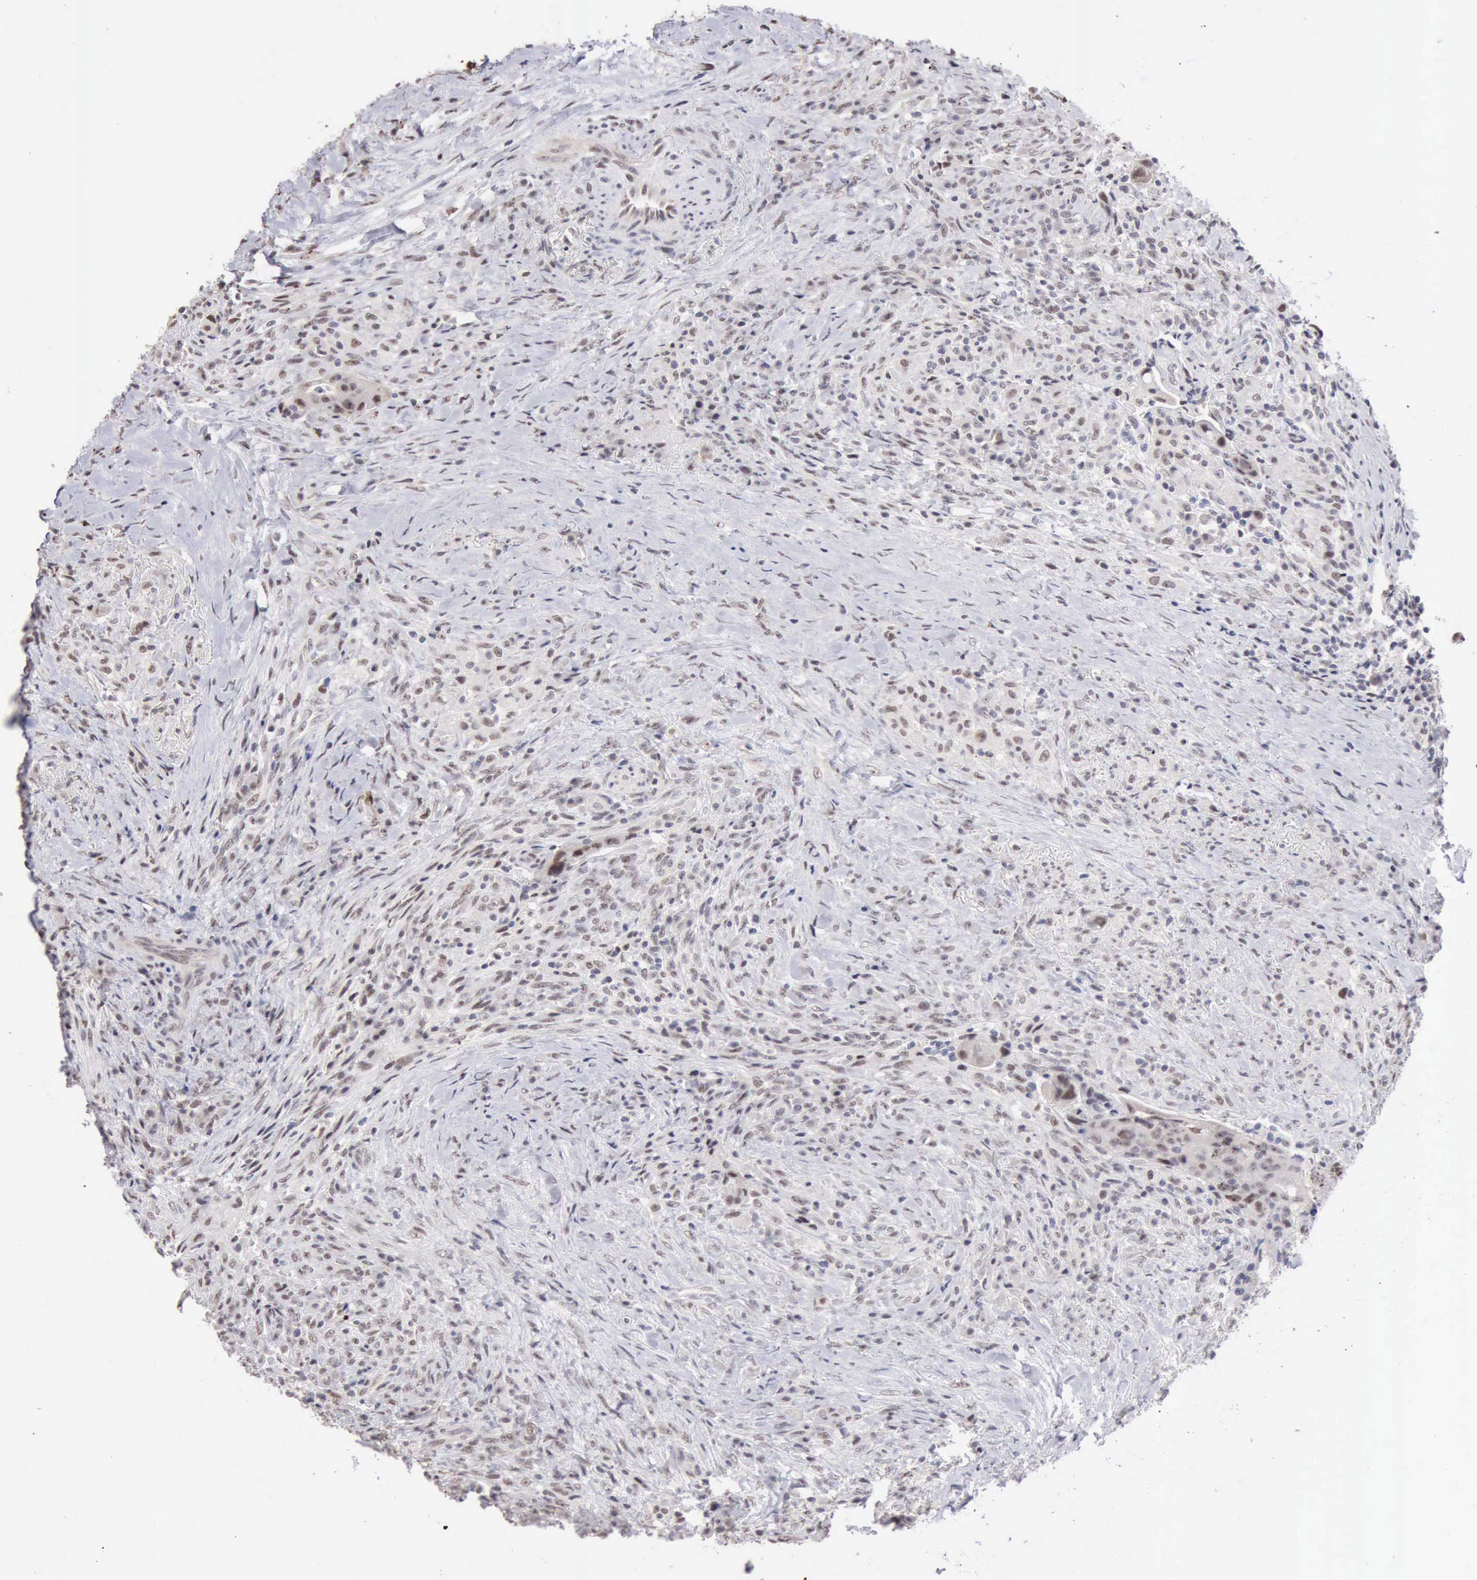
{"staining": {"intensity": "moderate", "quantity": "<25%", "location": "nuclear"}, "tissue": "colorectal cancer", "cell_type": "Tumor cells", "image_type": "cancer", "snomed": [{"axis": "morphology", "description": "Adenocarcinoma, NOS"}, {"axis": "topography", "description": "Rectum"}], "caption": "A histopathology image showing moderate nuclear positivity in about <25% of tumor cells in adenocarcinoma (colorectal), as visualized by brown immunohistochemical staining.", "gene": "TAF1", "patient": {"sex": "female", "age": 71}}